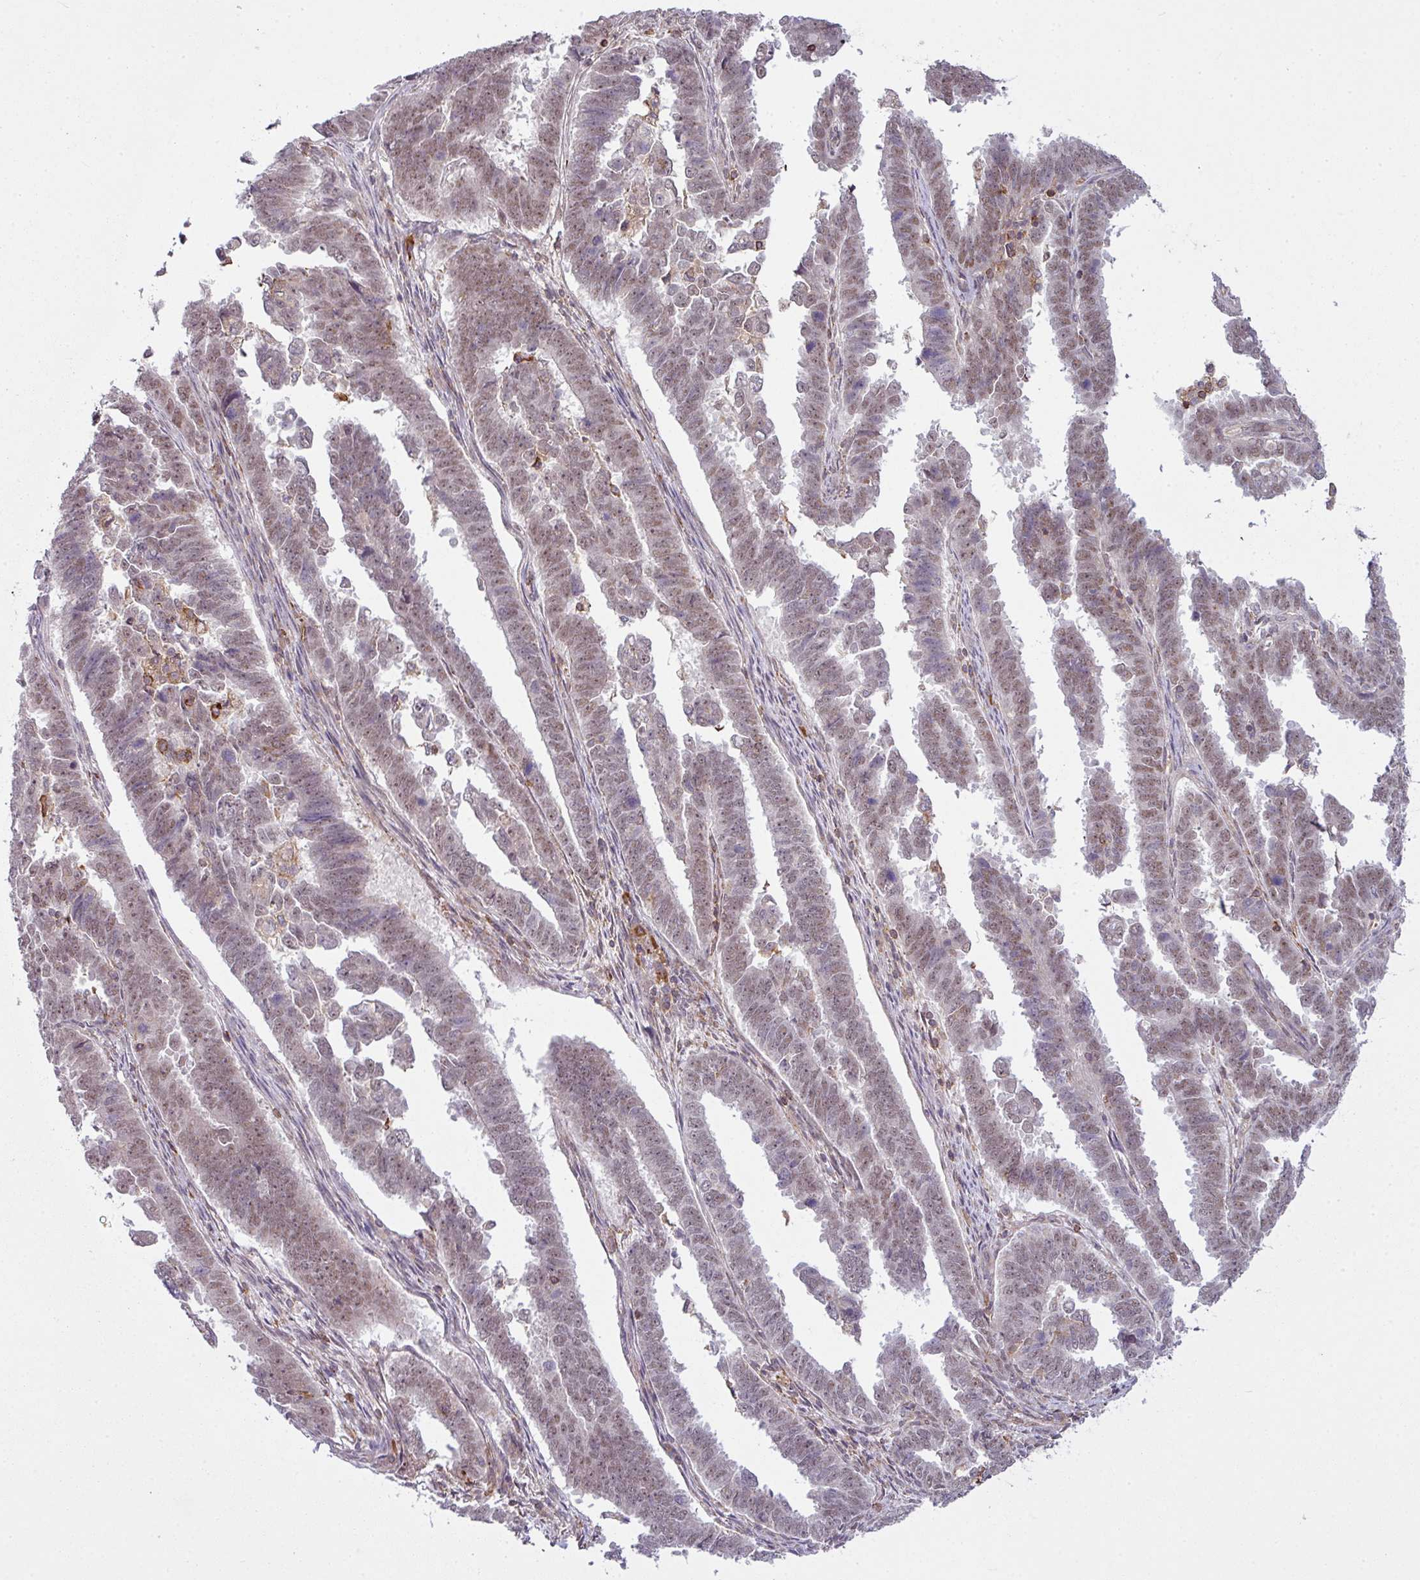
{"staining": {"intensity": "weak", "quantity": ">75%", "location": "nuclear"}, "tissue": "endometrial cancer", "cell_type": "Tumor cells", "image_type": "cancer", "snomed": [{"axis": "morphology", "description": "Adenocarcinoma, NOS"}, {"axis": "topography", "description": "Endometrium"}], "caption": "Adenocarcinoma (endometrial) stained with IHC demonstrates weak nuclear positivity in approximately >75% of tumor cells.", "gene": "ZC2HC1C", "patient": {"sex": "female", "age": 75}}